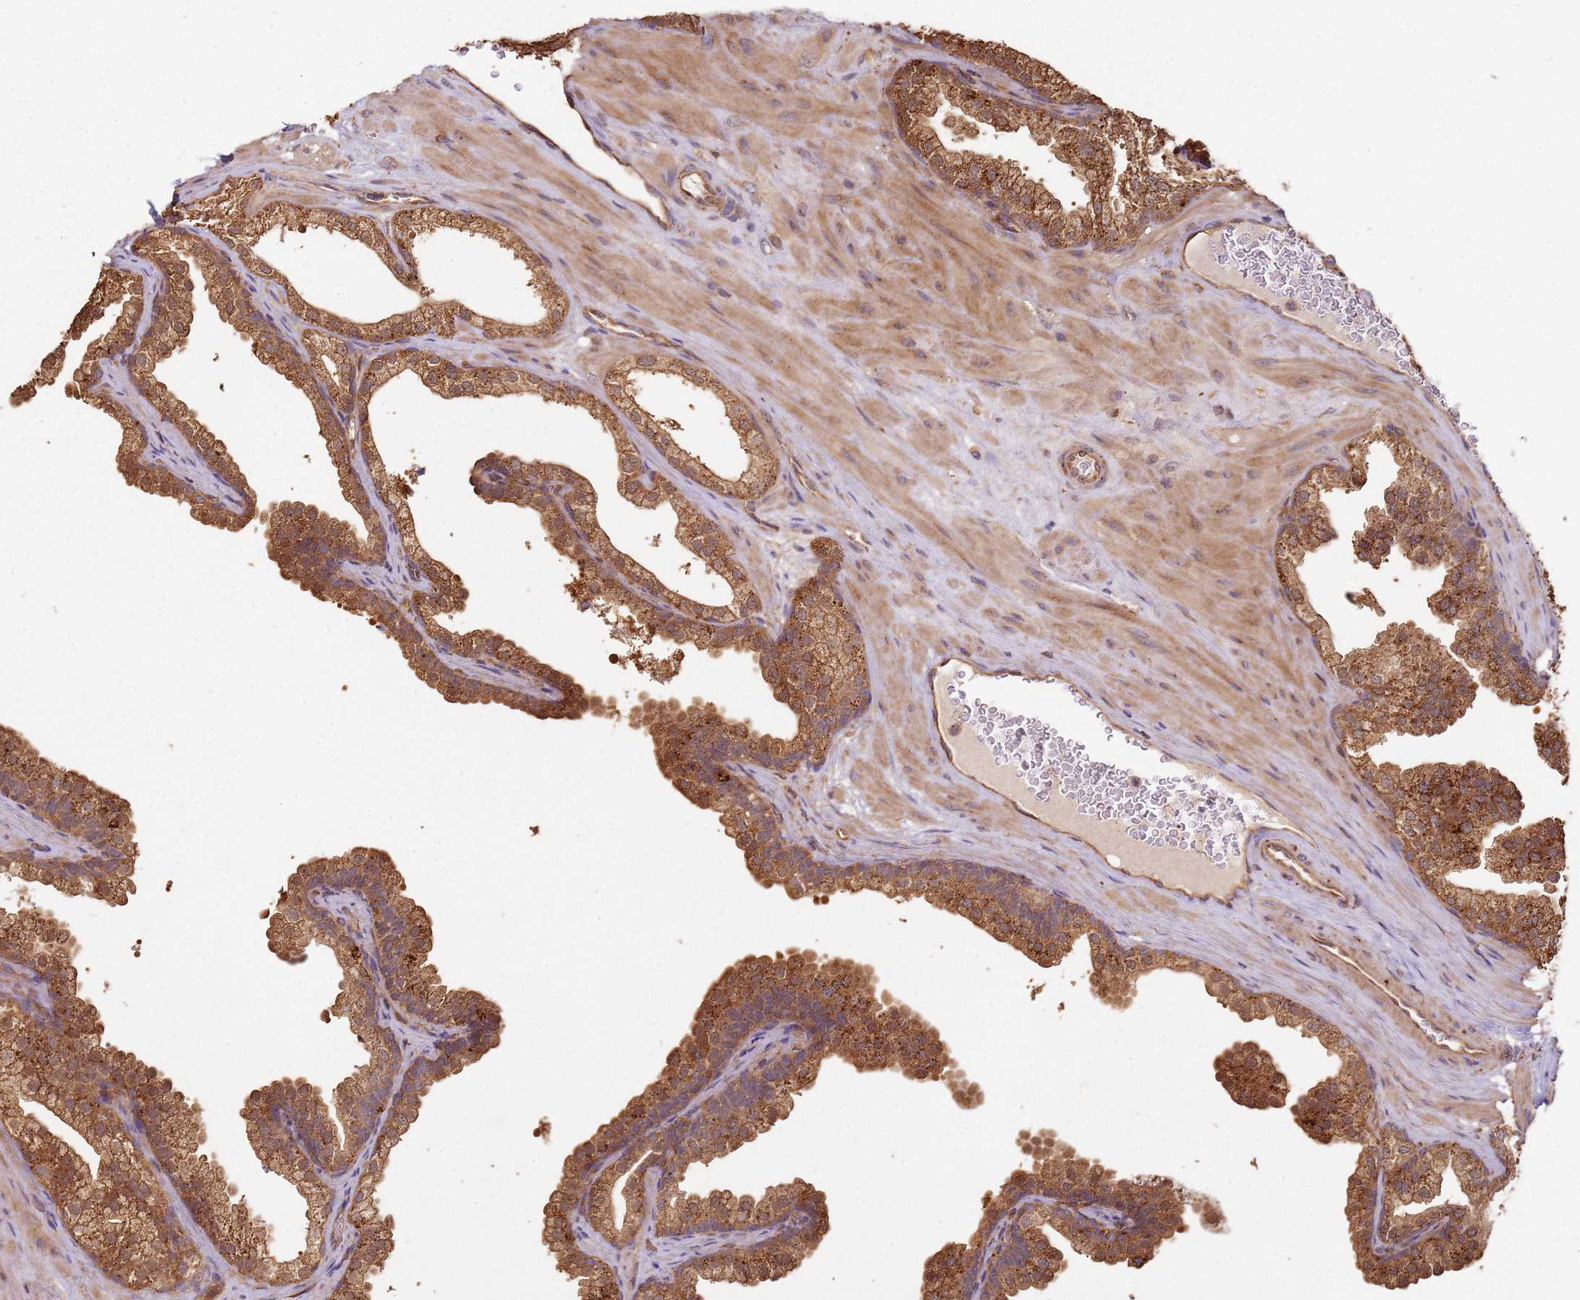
{"staining": {"intensity": "strong", "quantity": ">75%", "location": "cytoplasmic/membranous"}, "tissue": "prostate", "cell_type": "Glandular cells", "image_type": "normal", "snomed": [{"axis": "morphology", "description": "Normal tissue, NOS"}, {"axis": "topography", "description": "Prostate"}], "caption": "Prostate stained with a protein marker displays strong staining in glandular cells.", "gene": "SCGB2B2", "patient": {"sex": "male", "age": 37}}